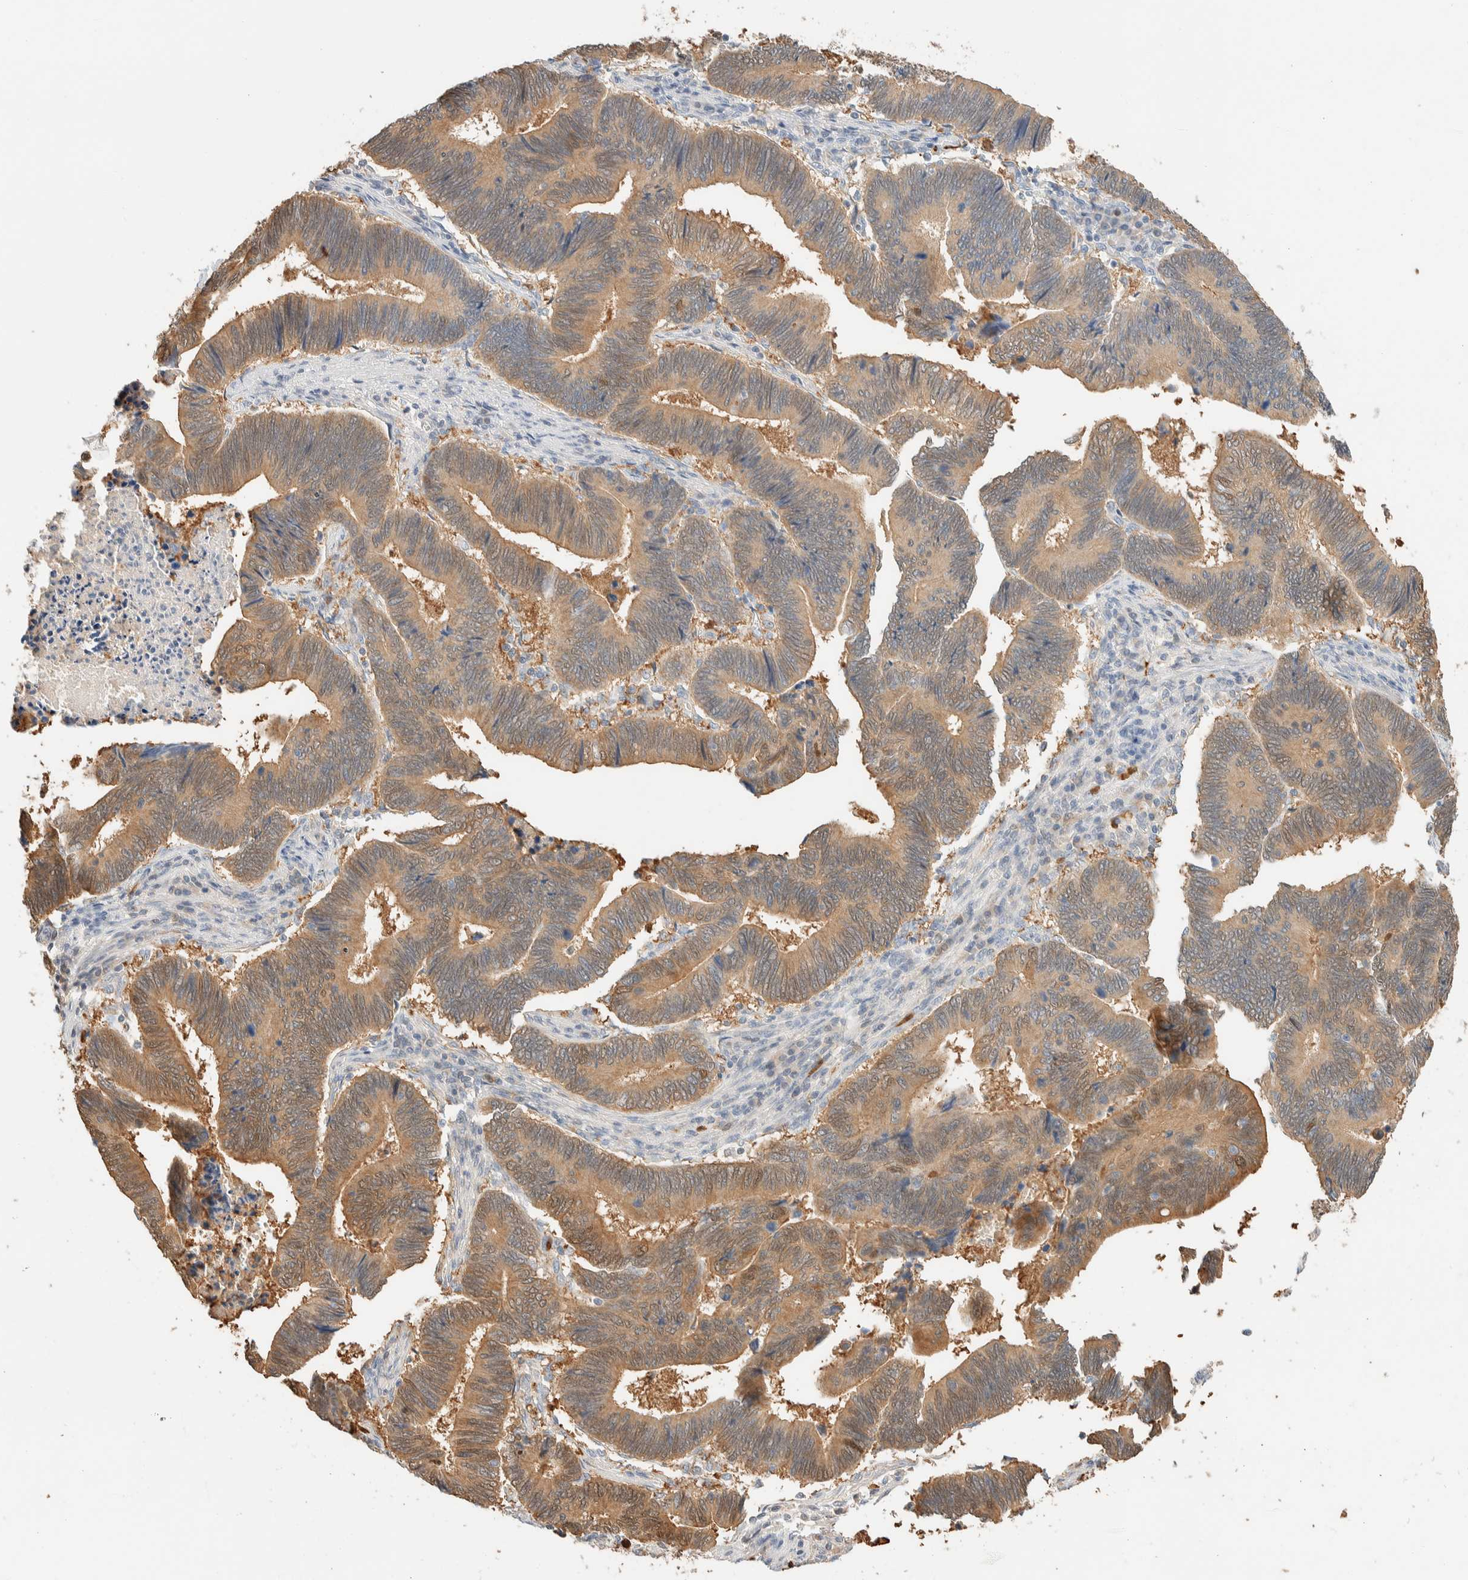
{"staining": {"intensity": "moderate", "quantity": ">75%", "location": "cytoplasmic/membranous"}, "tissue": "pancreatic cancer", "cell_type": "Tumor cells", "image_type": "cancer", "snomed": [{"axis": "morphology", "description": "Adenocarcinoma, NOS"}, {"axis": "topography", "description": "Pancreas"}], "caption": "Immunohistochemical staining of adenocarcinoma (pancreatic) reveals medium levels of moderate cytoplasmic/membranous positivity in approximately >75% of tumor cells.", "gene": "SETD4", "patient": {"sex": "female", "age": 70}}